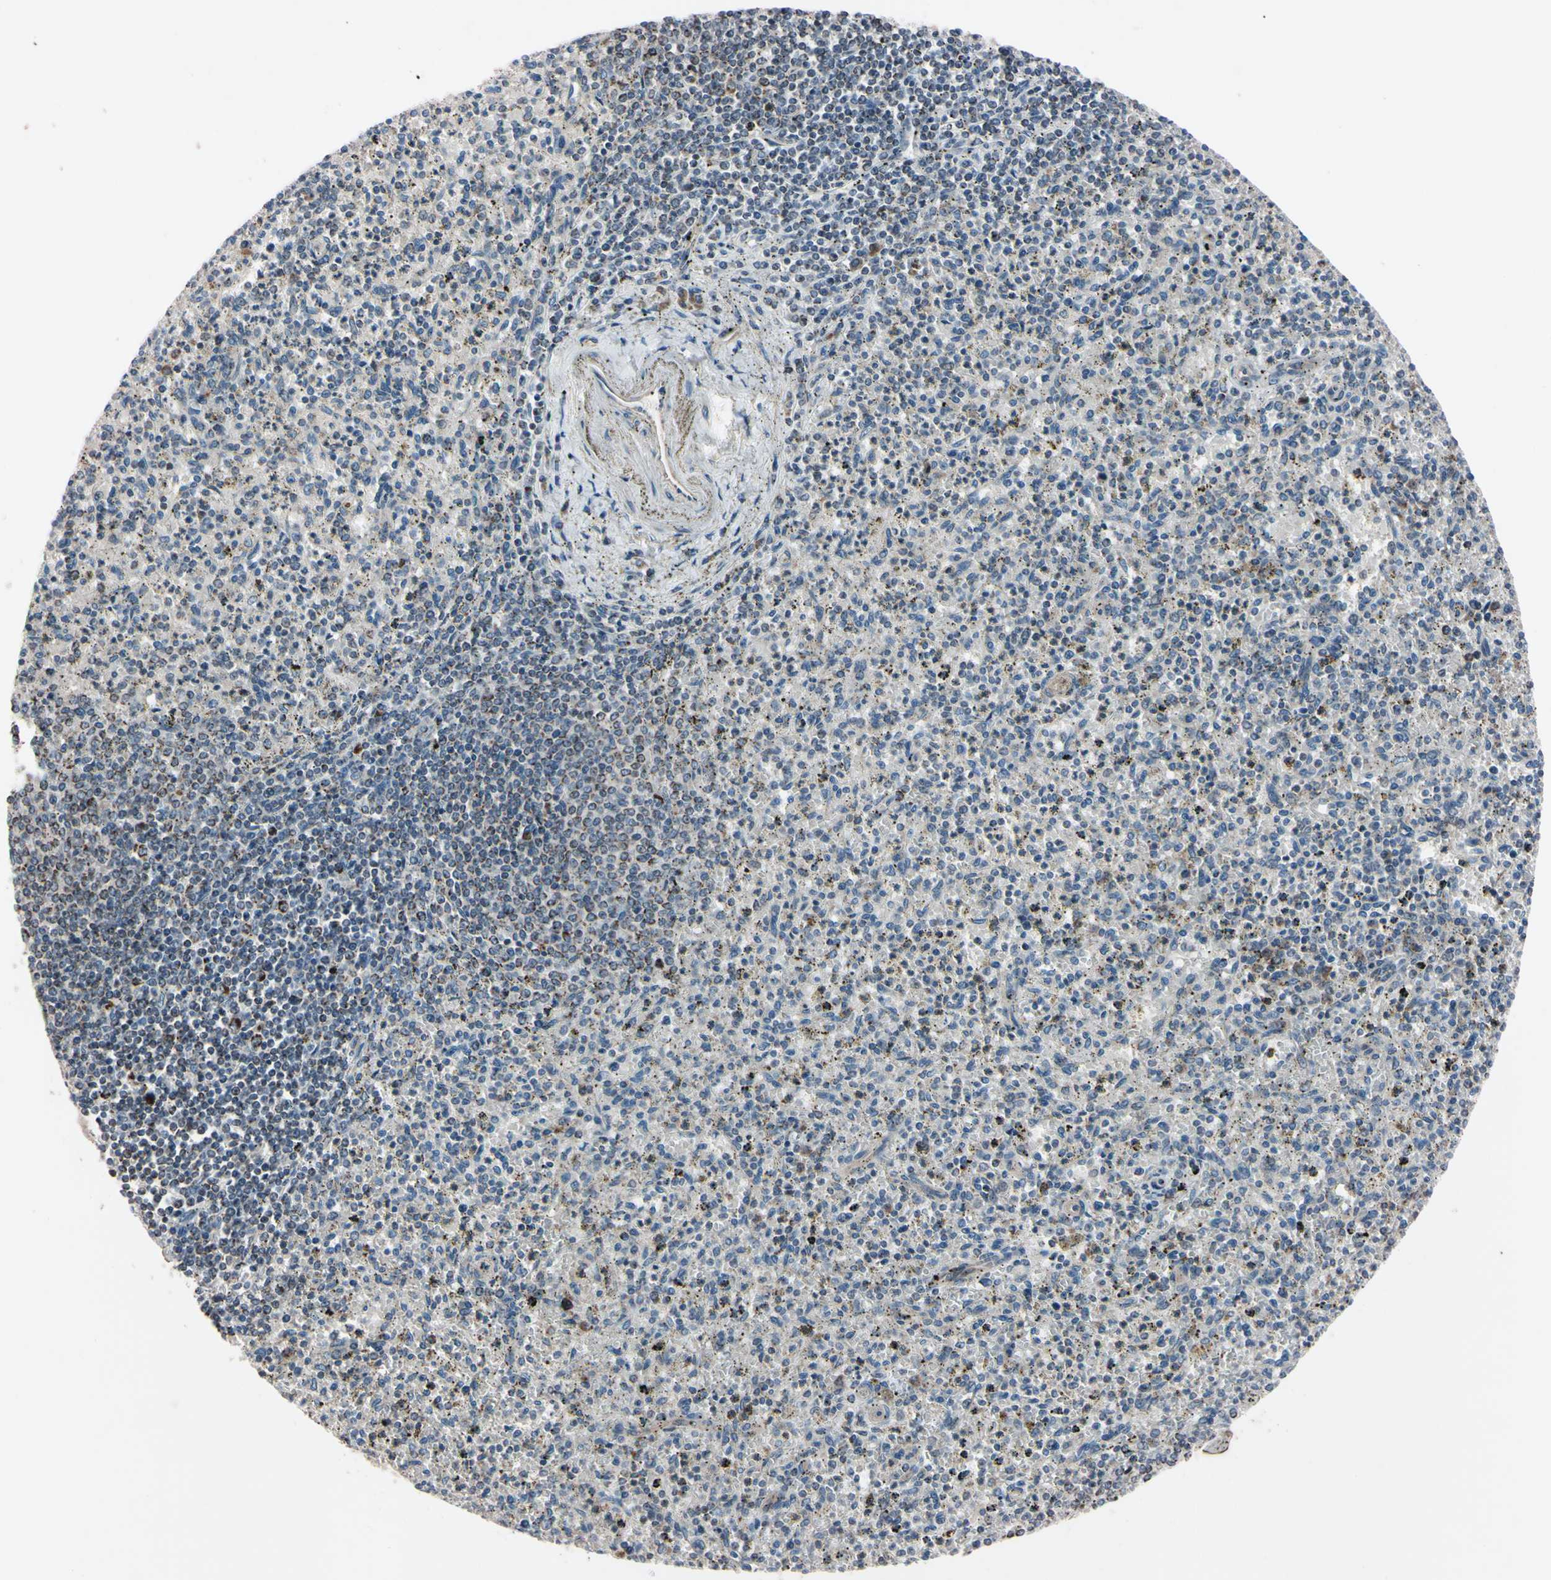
{"staining": {"intensity": "negative", "quantity": "none", "location": "none"}, "tissue": "spleen", "cell_type": "Cells in red pulp", "image_type": "normal", "snomed": [{"axis": "morphology", "description": "Normal tissue, NOS"}, {"axis": "topography", "description": "Spleen"}], "caption": "Cells in red pulp show no significant expression in unremarkable spleen. (Immunohistochemistry, brightfield microscopy, high magnification).", "gene": "TNFRSF1A", "patient": {"sex": "male", "age": 72}}